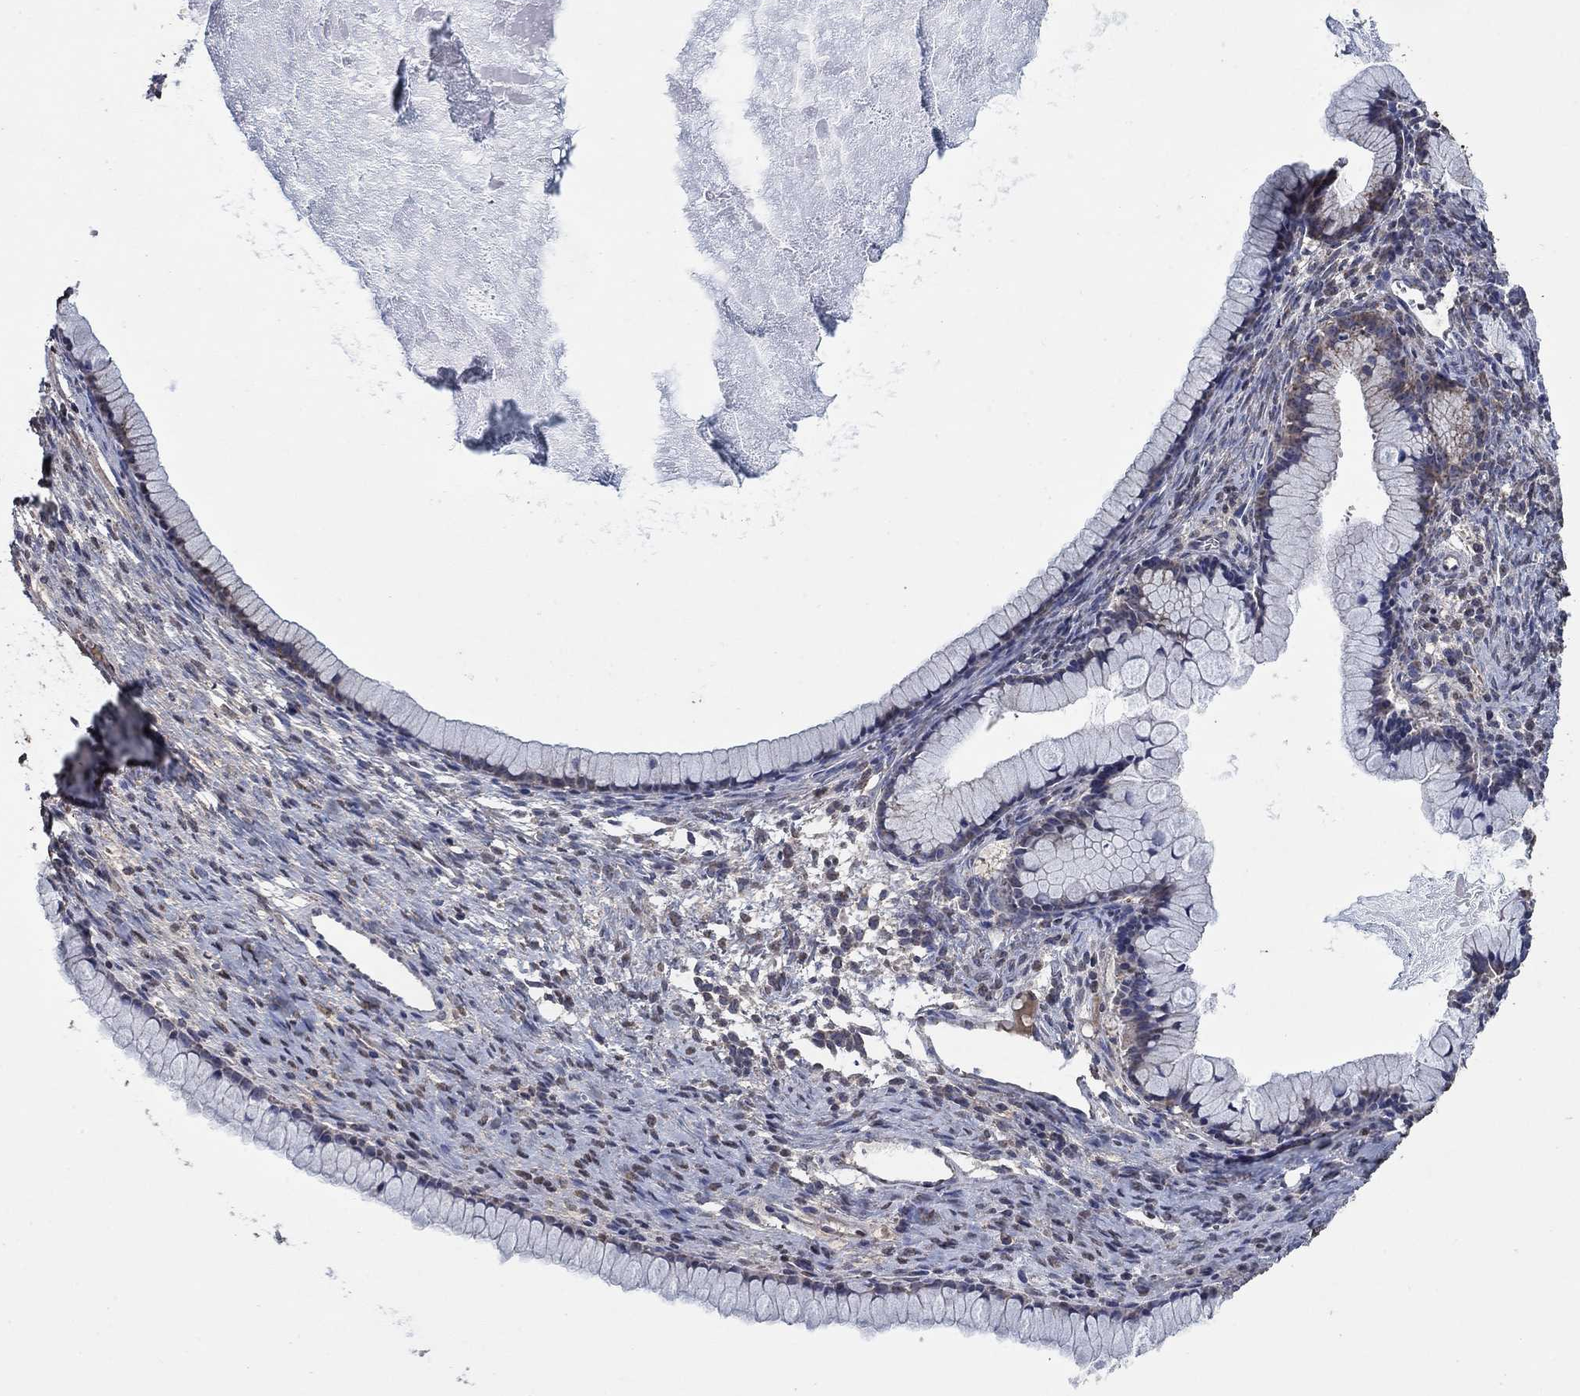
{"staining": {"intensity": "negative", "quantity": "none", "location": "none"}, "tissue": "ovarian cancer", "cell_type": "Tumor cells", "image_type": "cancer", "snomed": [{"axis": "morphology", "description": "Cystadenocarcinoma, mucinous, NOS"}, {"axis": "topography", "description": "Ovary"}], "caption": "This is an immunohistochemistry (IHC) micrograph of ovarian cancer. There is no staining in tumor cells.", "gene": "MRPS24", "patient": {"sex": "female", "age": 41}}